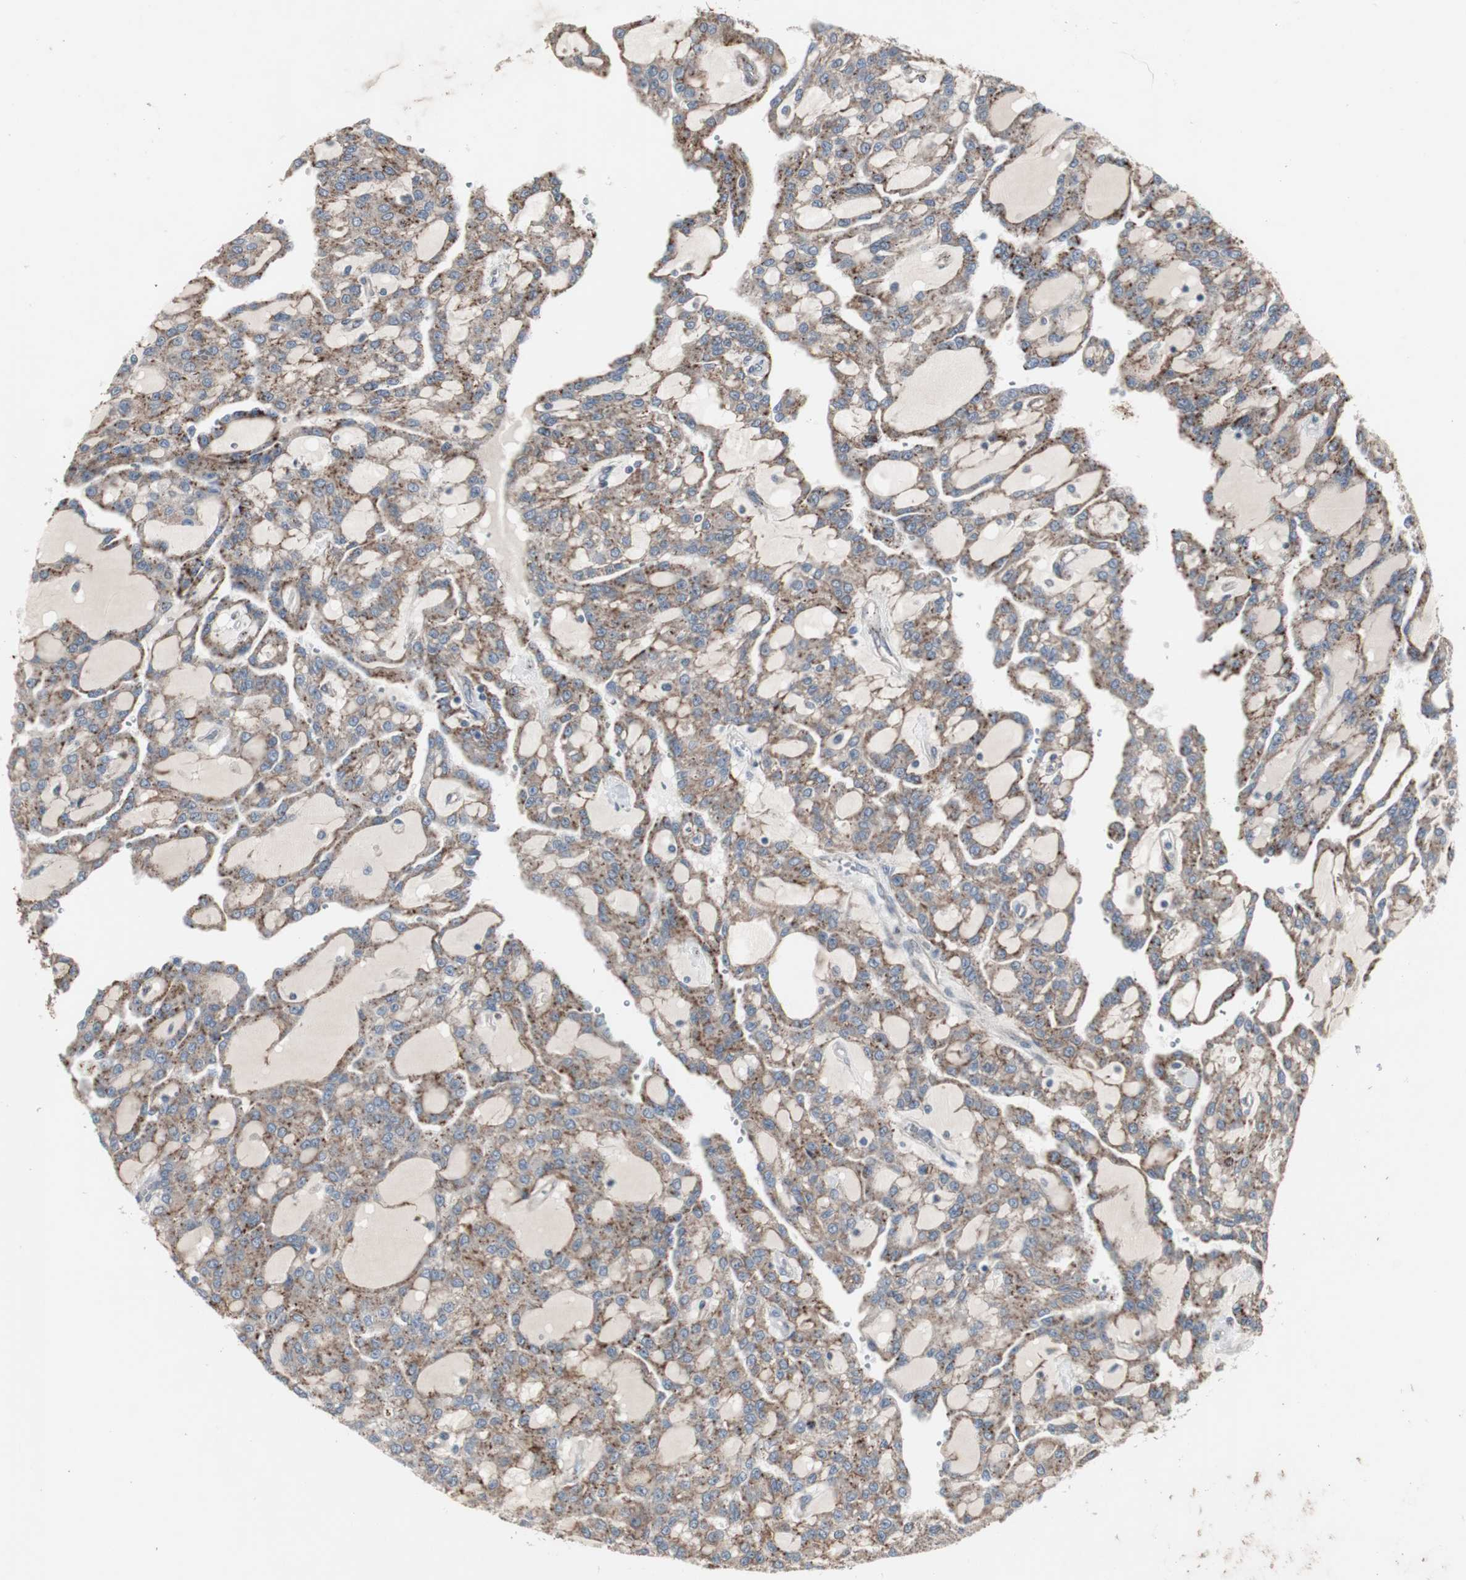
{"staining": {"intensity": "strong", "quantity": ">75%", "location": "cytoplasmic/membranous"}, "tissue": "renal cancer", "cell_type": "Tumor cells", "image_type": "cancer", "snomed": [{"axis": "morphology", "description": "Adenocarcinoma, NOS"}, {"axis": "topography", "description": "Kidney"}], "caption": "Renal cancer stained with immunohistochemistry exhibits strong cytoplasmic/membranous positivity in approximately >75% of tumor cells.", "gene": "GBA1", "patient": {"sex": "male", "age": 63}}